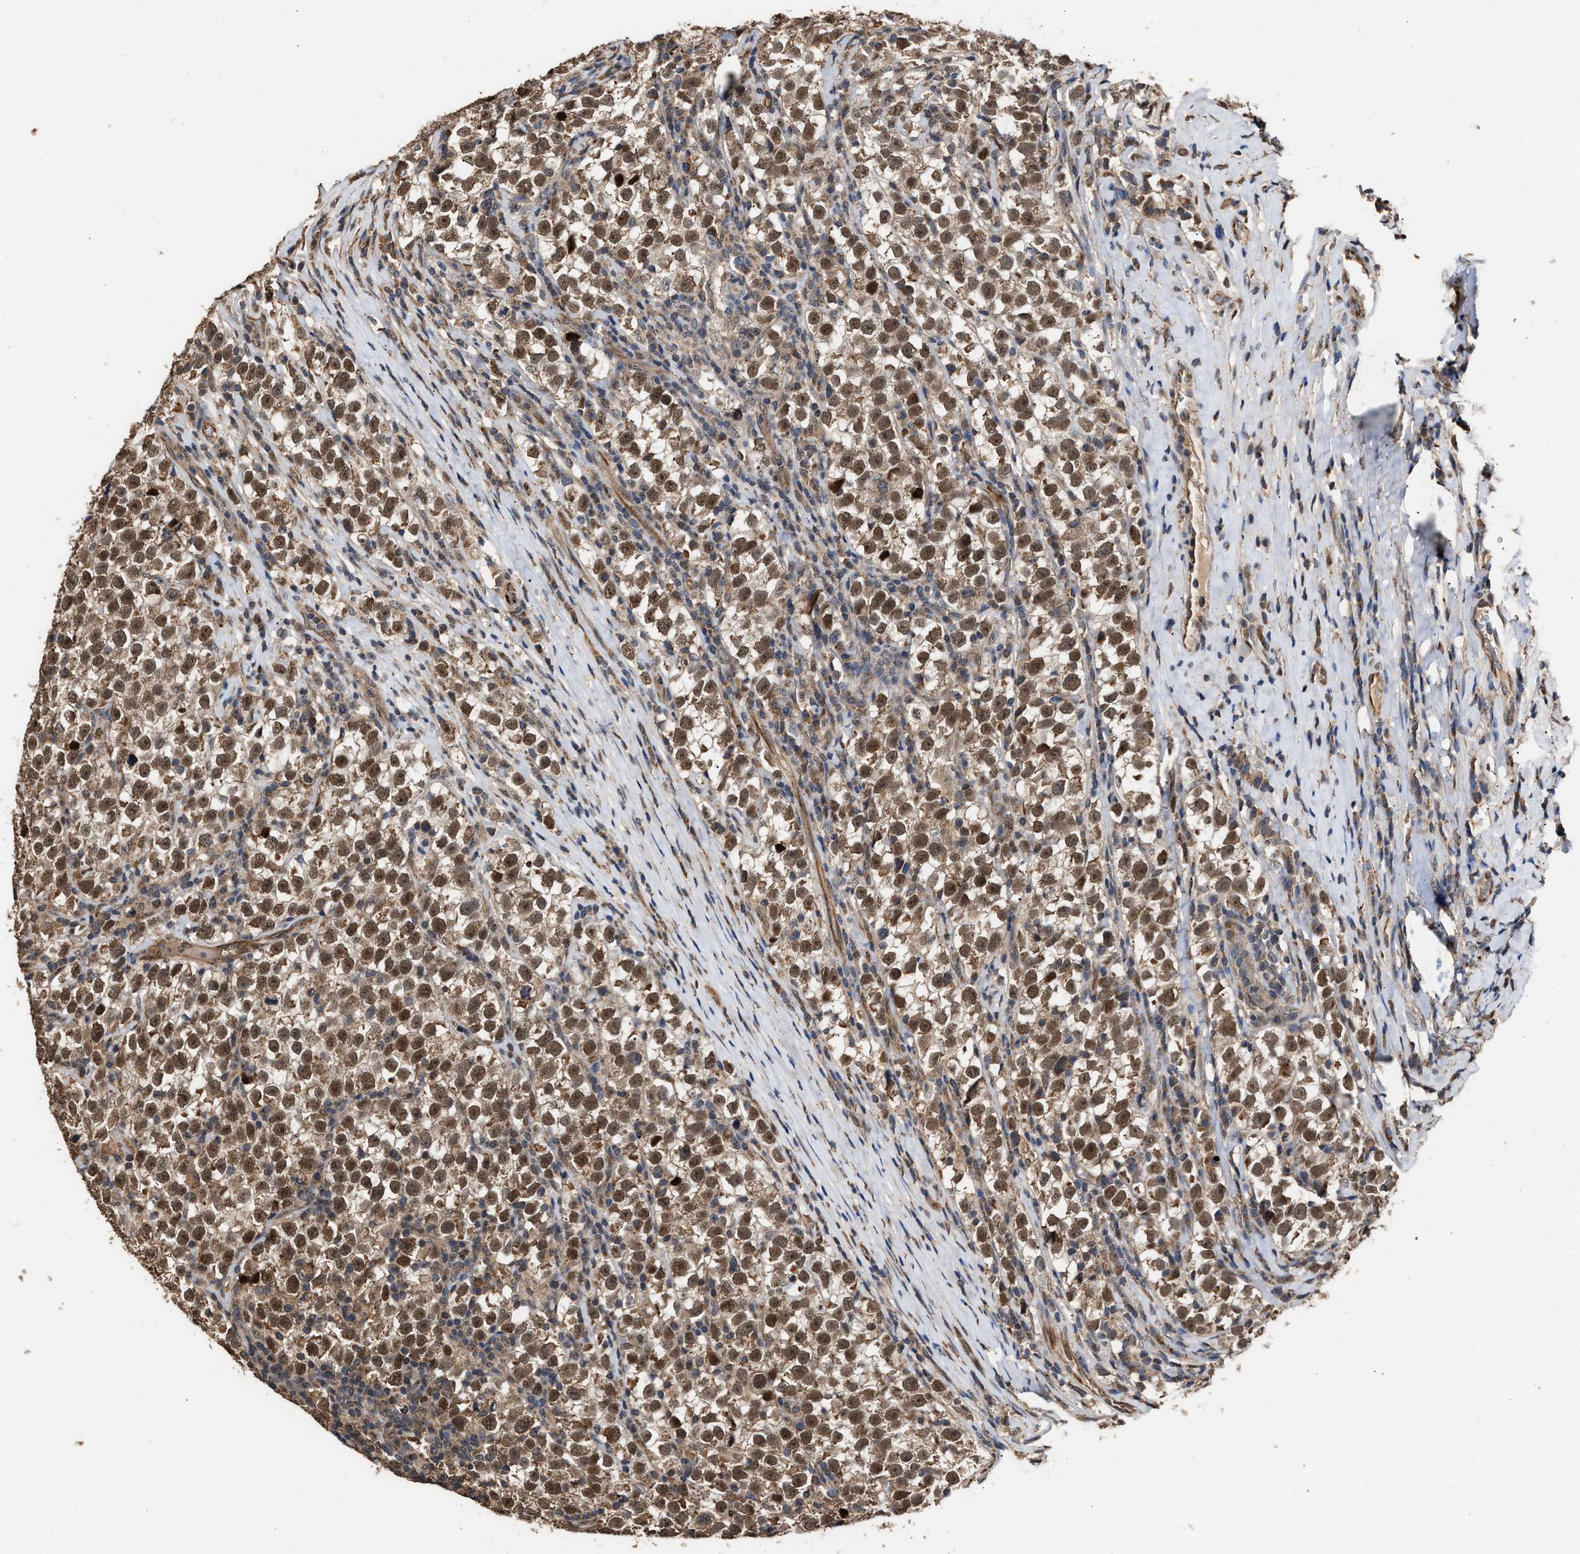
{"staining": {"intensity": "moderate", "quantity": ">75%", "location": "nuclear"}, "tissue": "testis cancer", "cell_type": "Tumor cells", "image_type": "cancer", "snomed": [{"axis": "morphology", "description": "Normal tissue, NOS"}, {"axis": "morphology", "description": "Seminoma, NOS"}, {"axis": "topography", "description": "Testis"}], "caption": "The micrograph reveals staining of testis cancer (seminoma), revealing moderate nuclear protein positivity (brown color) within tumor cells.", "gene": "ZNHIT6", "patient": {"sex": "male", "age": 43}}